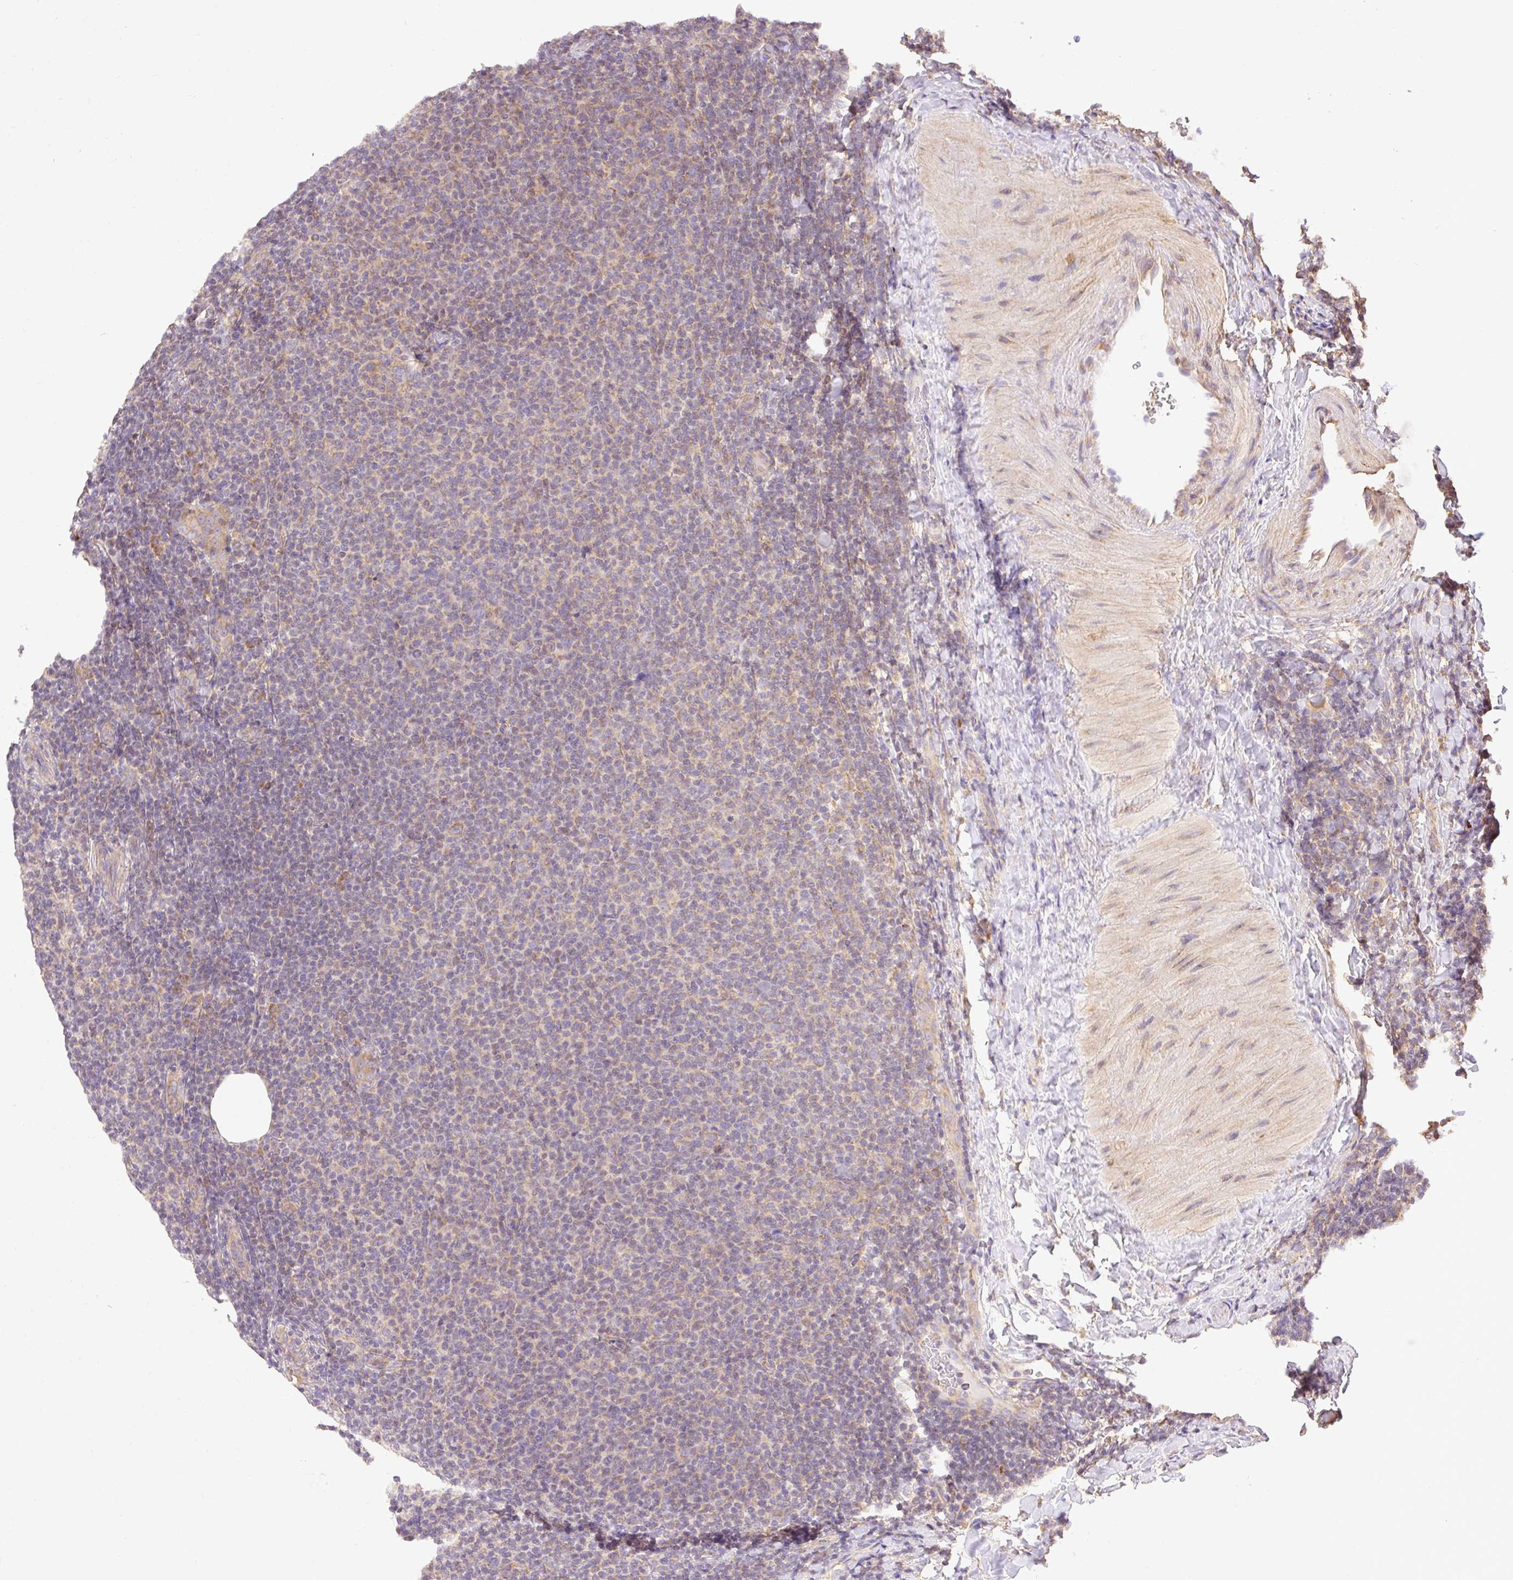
{"staining": {"intensity": "weak", "quantity": "25%-75%", "location": "cytoplasmic/membranous"}, "tissue": "lymphoma", "cell_type": "Tumor cells", "image_type": "cancer", "snomed": [{"axis": "morphology", "description": "Malignant lymphoma, non-Hodgkin's type, Low grade"}, {"axis": "topography", "description": "Lymph node"}], "caption": "Protein staining demonstrates weak cytoplasmic/membranous staining in about 25%-75% of tumor cells in lymphoma. The staining was performed using DAB (3,3'-diaminobenzidine) to visualize the protein expression in brown, while the nuclei were stained in blue with hematoxylin (Magnification: 20x).", "gene": "DESI1", "patient": {"sex": "male", "age": 66}}